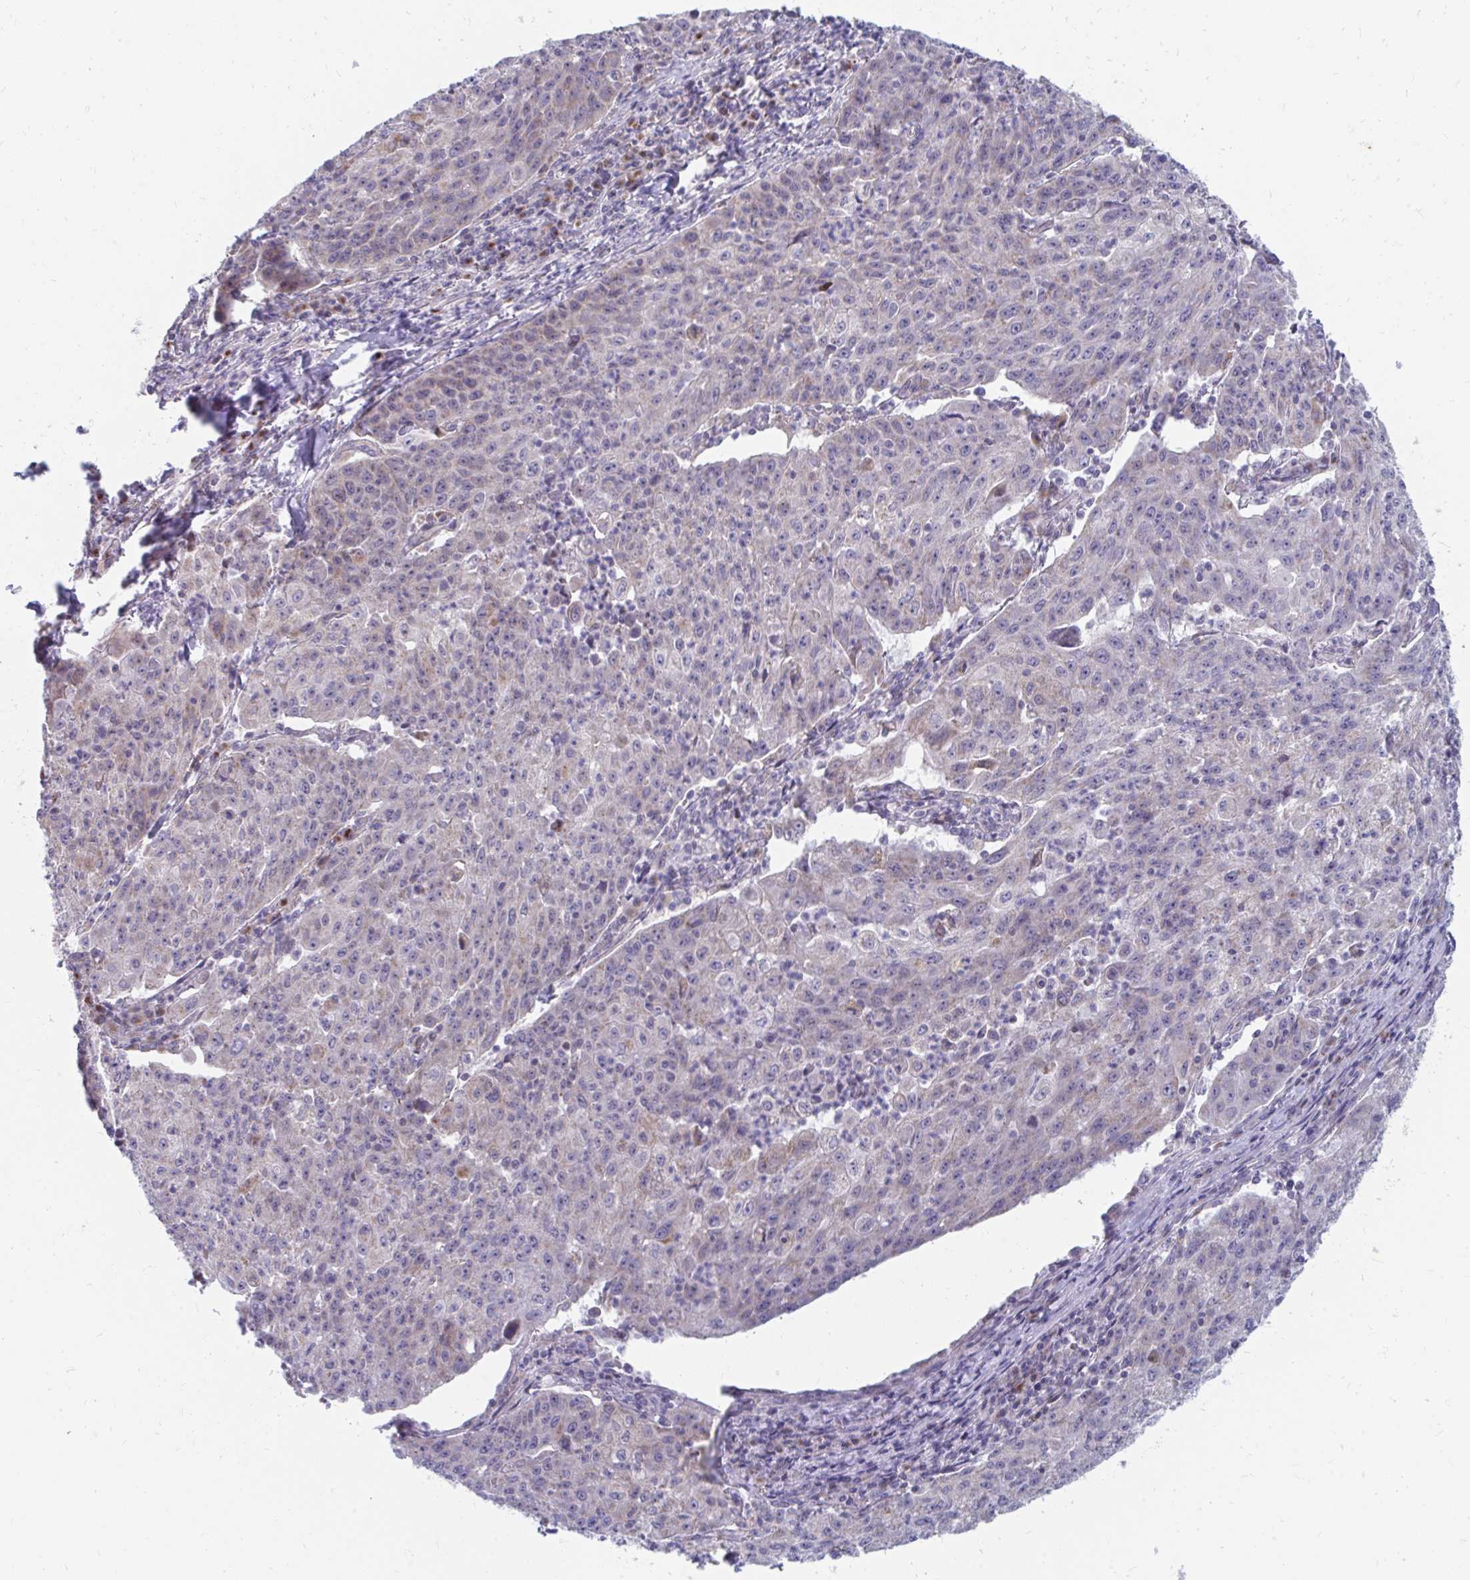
{"staining": {"intensity": "weak", "quantity": "<25%", "location": "cytoplasmic/membranous"}, "tissue": "lung cancer", "cell_type": "Tumor cells", "image_type": "cancer", "snomed": [{"axis": "morphology", "description": "Squamous cell carcinoma, NOS"}, {"axis": "morphology", "description": "Squamous cell carcinoma, metastatic, NOS"}, {"axis": "topography", "description": "Bronchus"}, {"axis": "topography", "description": "Lung"}], "caption": "This is an immunohistochemistry image of metastatic squamous cell carcinoma (lung). There is no positivity in tumor cells.", "gene": "PABIR3", "patient": {"sex": "male", "age": 62}}